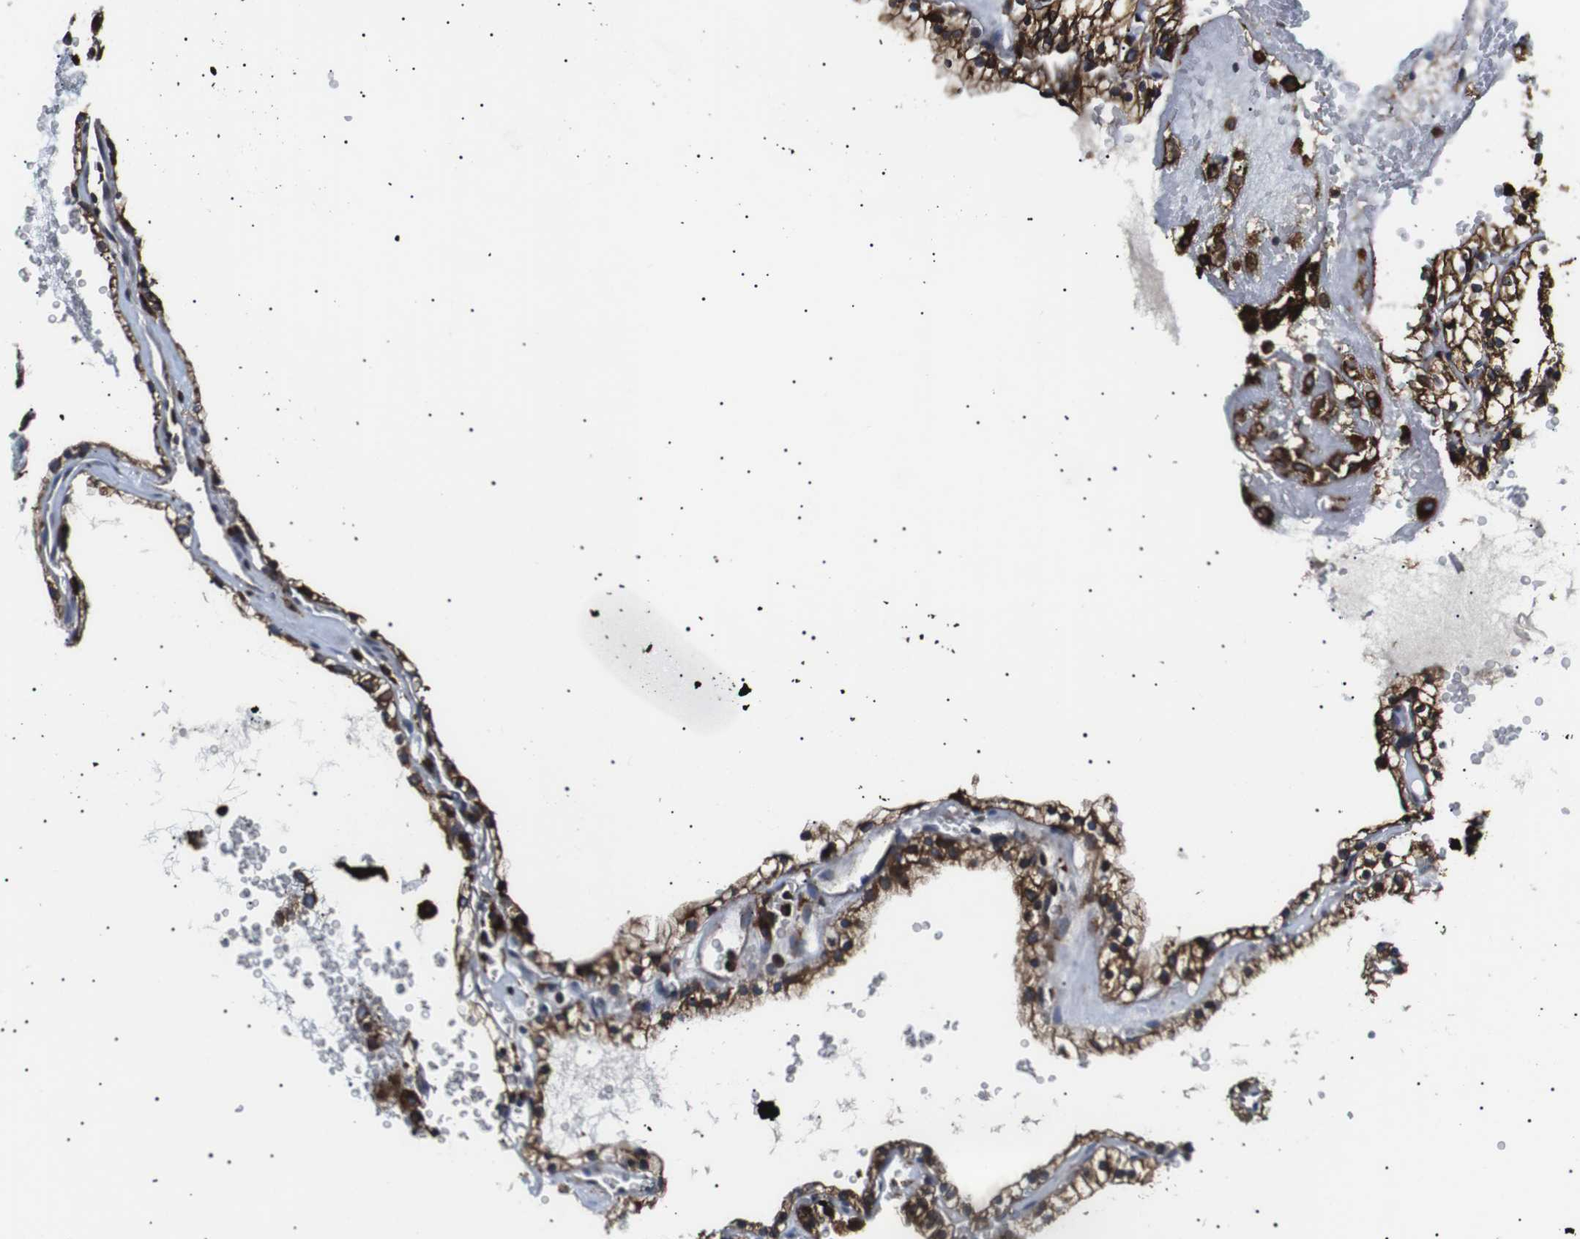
{"staining": {"intensity": "strong", "quantity": ">75%", "location": "cytoplasmic/membranous"}, "tissue": "renal cancer", "cell_type": "Tumor cells", "image_type": "cancer", "snomed": [{"axis": "morphology", "description": "Adenocarcinoma, NOS"}, {"axis": "topography", "description": "Kidney"}], "caption": "Strong cytoplasmic/membranous protein staining is identified in about >75% of tumor cells in renal cancer (adenocarcinoma).", "gene": "RAB9A", "patient": {"sex": "female", "age": 41}}